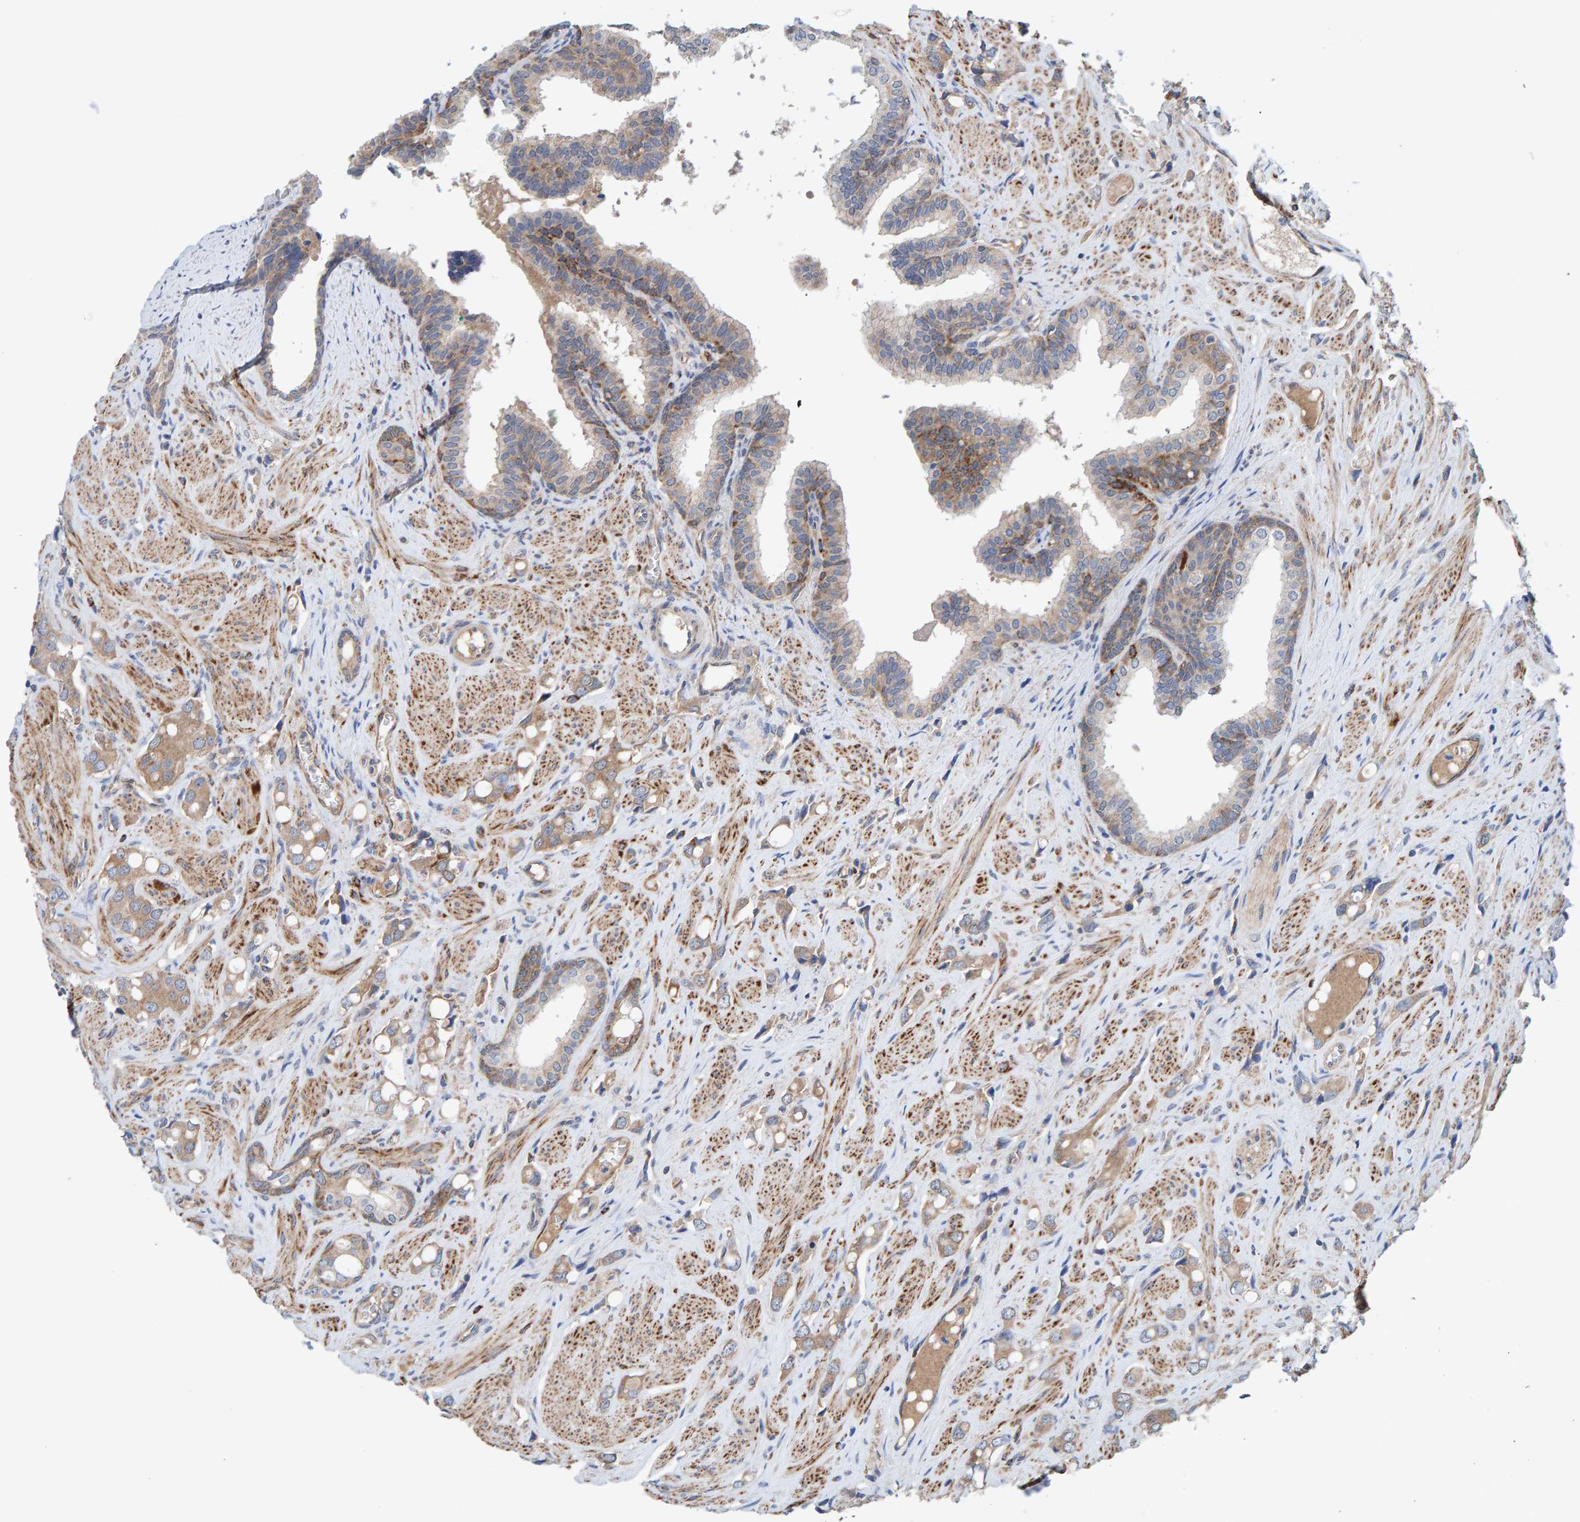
{"staining": {"intensity": "moderate", "quantity": ">75%", "location": "cytoplasmic/membranous"}, "tissue": "prostate cancer", "cell_type": "Tumor cells", "image_type": "cancer", "snomed": [{"axis": "morphology", "description": "Adenocarcinoma, High grade"}, {"axis": "topography", "description": "Prostate"}], "caption": "Tumor cells demonstrate medium levels of moderate cytoplasmic/membranous positivity in about >75% of cells in prostate cancer.", "gene": "LRSAM1", "patient": {"sex": "male", "age": 52}}